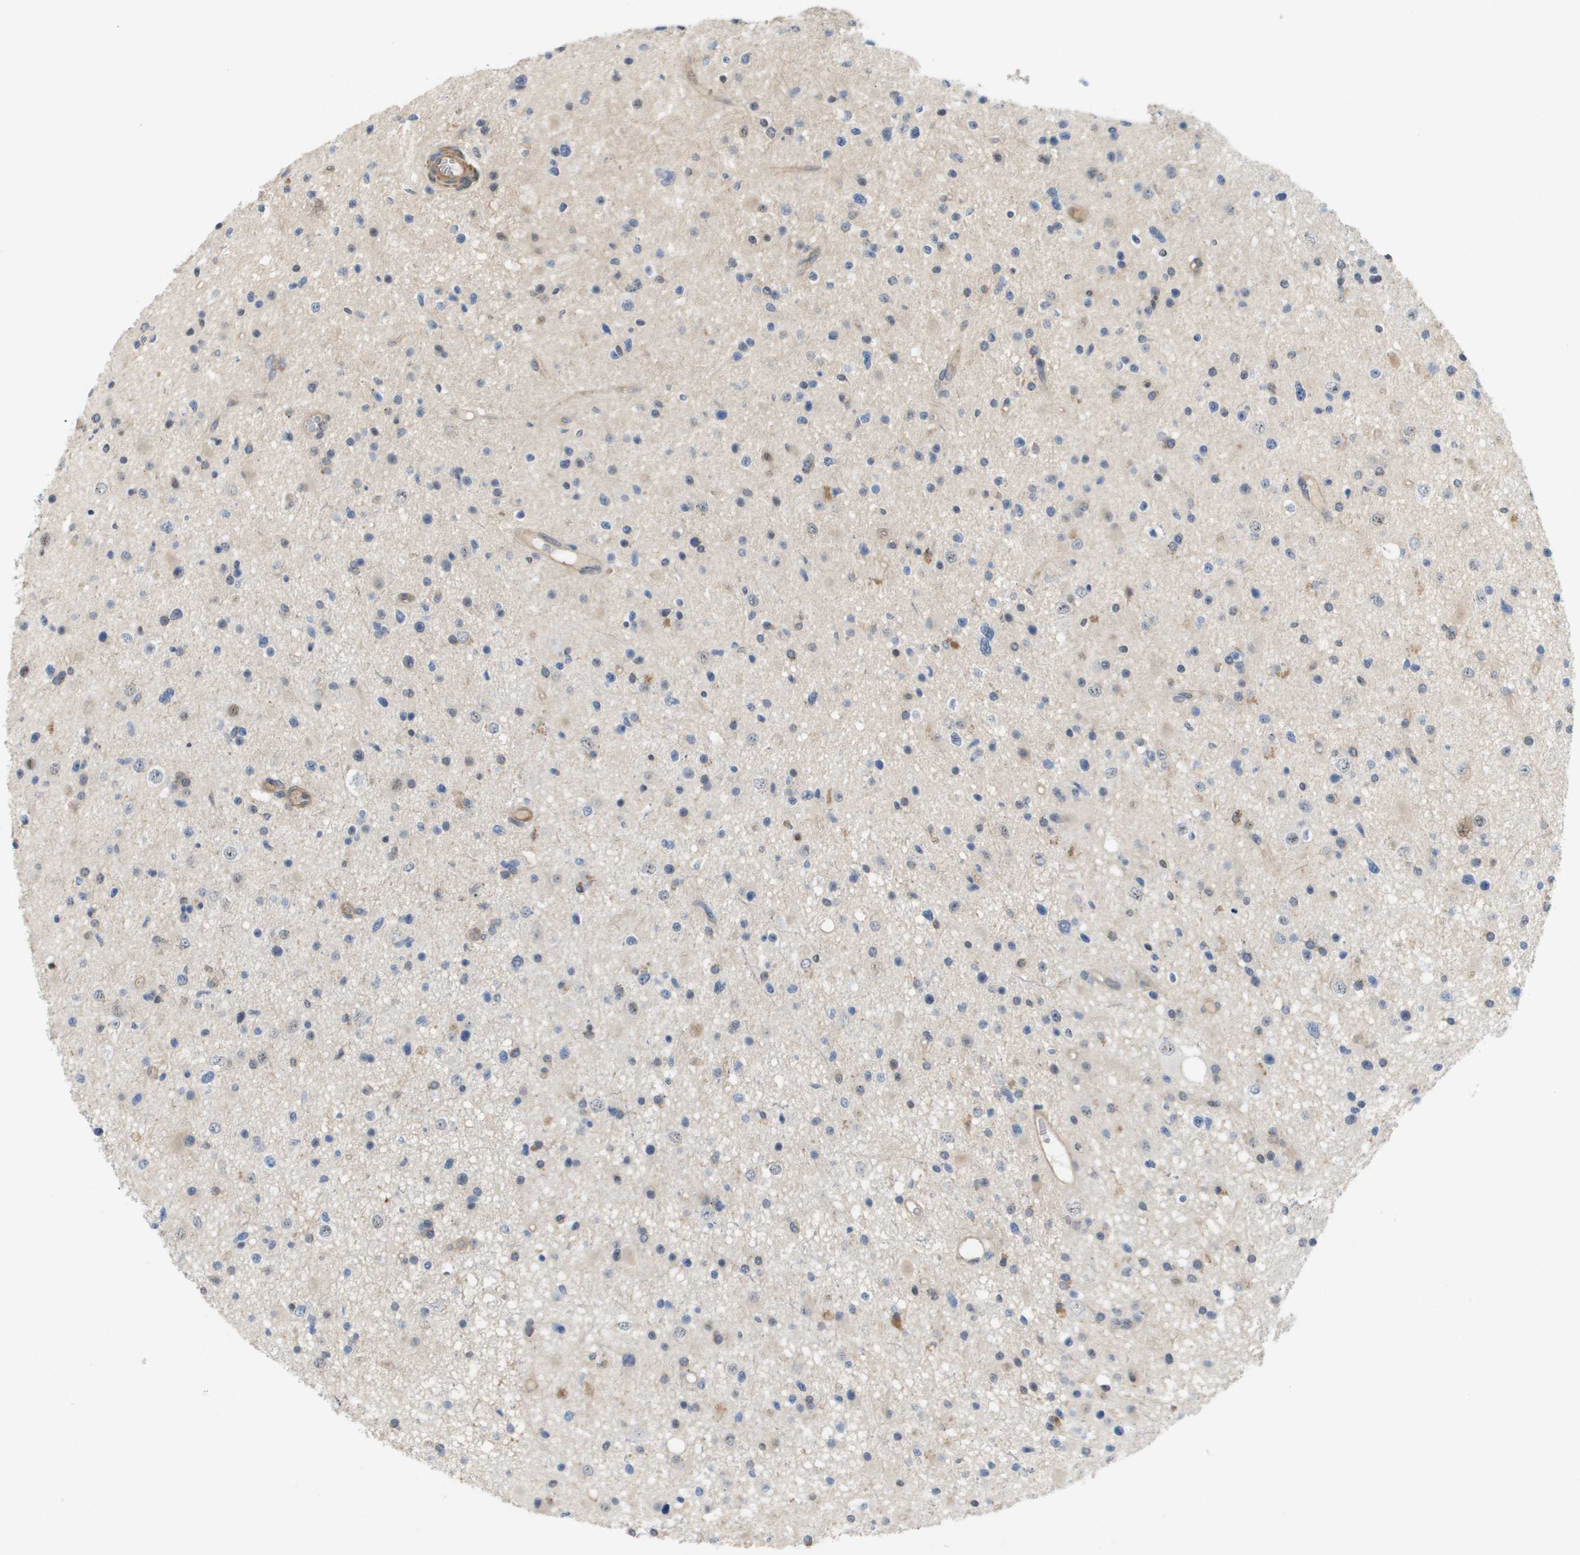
{"staining": {"intensity": "negative", "quantity": "none", "location": "none"}, "tissue": "glioma", "cell_type": "Tumor cells", "image_type": "cancer", "snomed": [{"axis": "morphology", "description": "Glioma, malignant, High grade"}, {"axis": "topography", "description": "Brain"}], "caption": "Immunohistochemistry (IHC) micrograph of glioma stained for a protein (brown), which exhibits no expression in tumor cells. Brightfield microscopy of immunohistochemistry (IHC) stained with DAB (brown) and hematoxylin (blue), captured at high magnification.", "gene": "RNF112", "patient": {"sex": "male", "age": 33}}